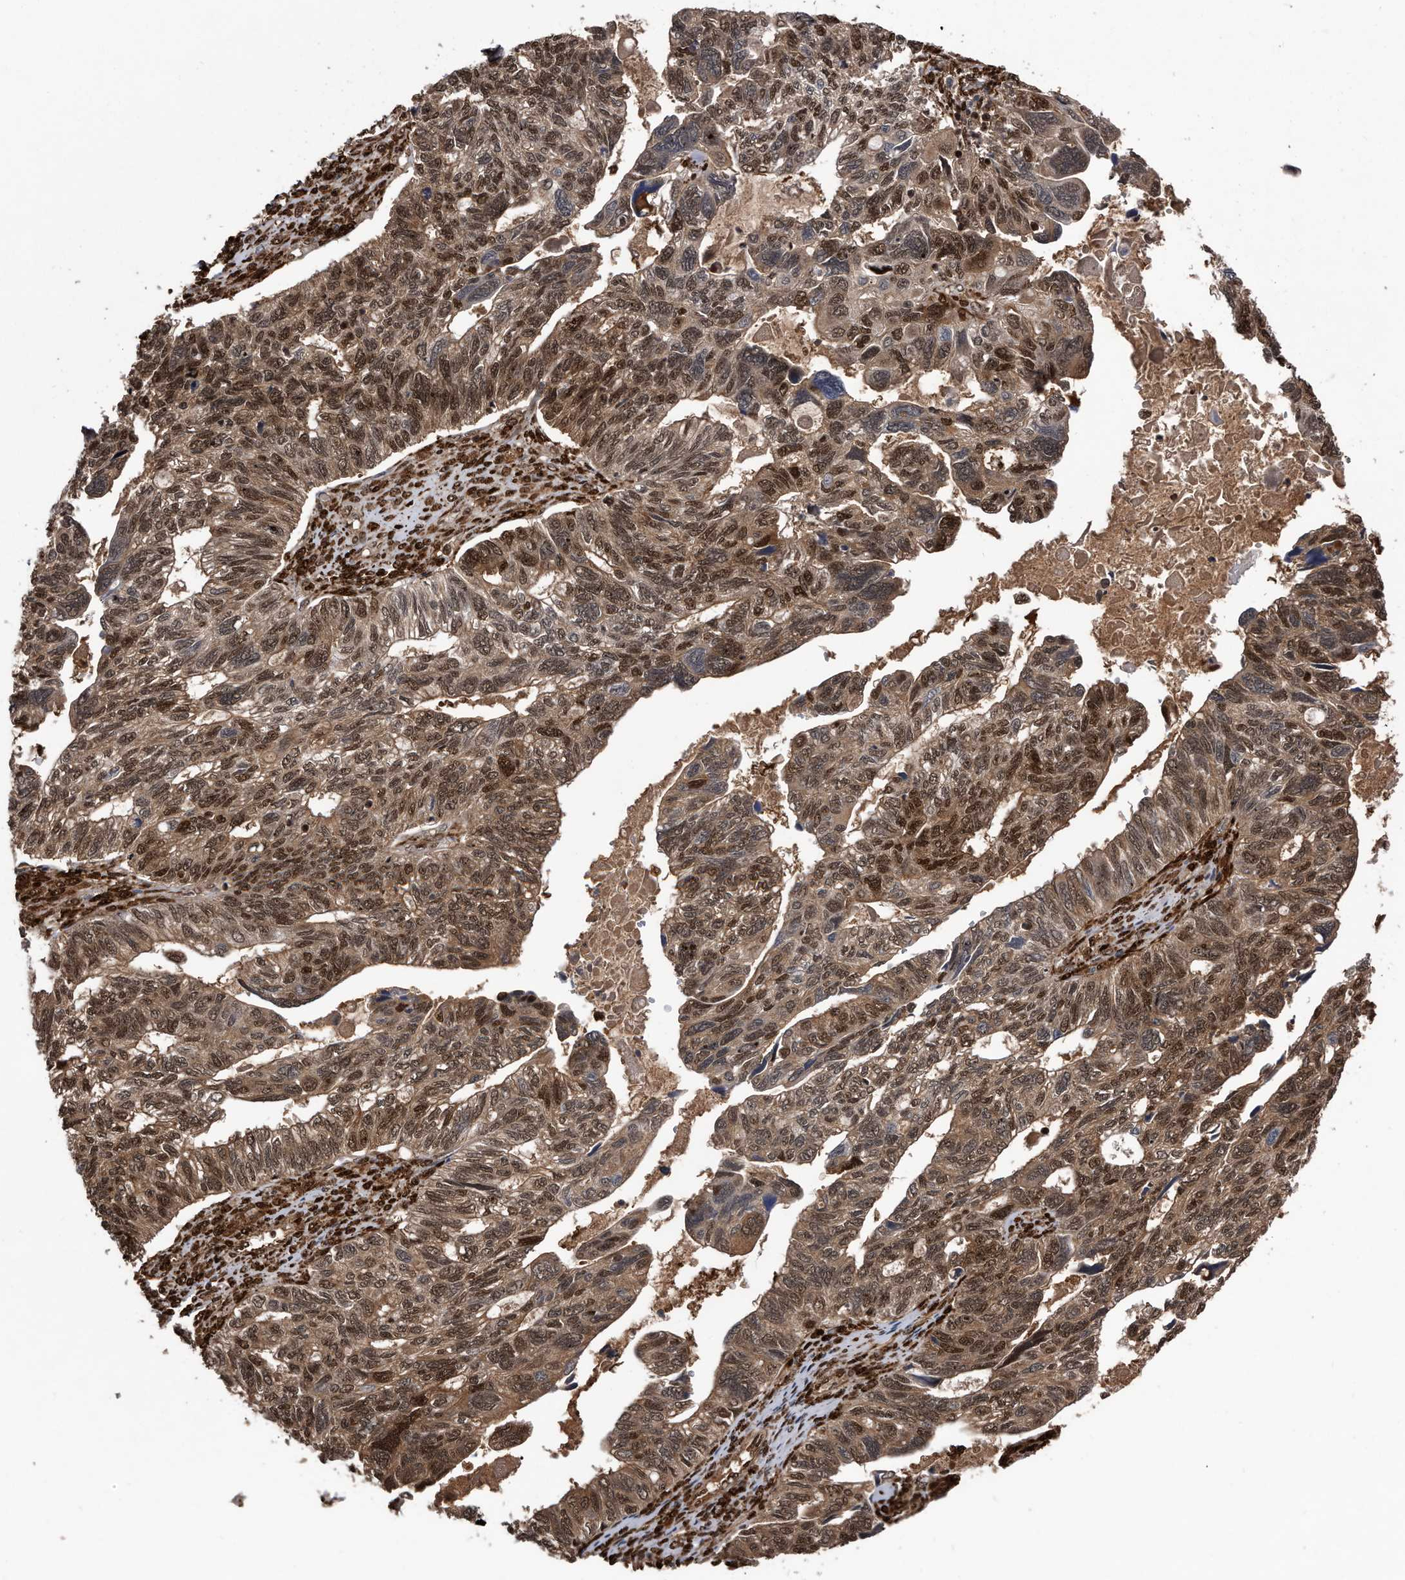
{"staining": {"intensity": "moderate", "quantity": ">75%", "location": "cytoplasmic/membranous,nuclear"}, "tissue": "ovarian cancer", "cell_type": "Tumor cells", "image_type": "cancer", "snomed": [{"axis": "morphology", "description": "Cystadenocarcinoma, serous, NOS"}, {"axis": "topography", "description": "Ovary"}], "caption": "This micrograph reveals ovarian cancer stained with IHC to label a protein in brown. The cytoplasmic/membranous and nuclear of tumor cells show moderate positivity for the protein. Nuclei are counter-stained blue.", "gene": "RAD23B", "patient": {"sex": "female", "age": 79}}